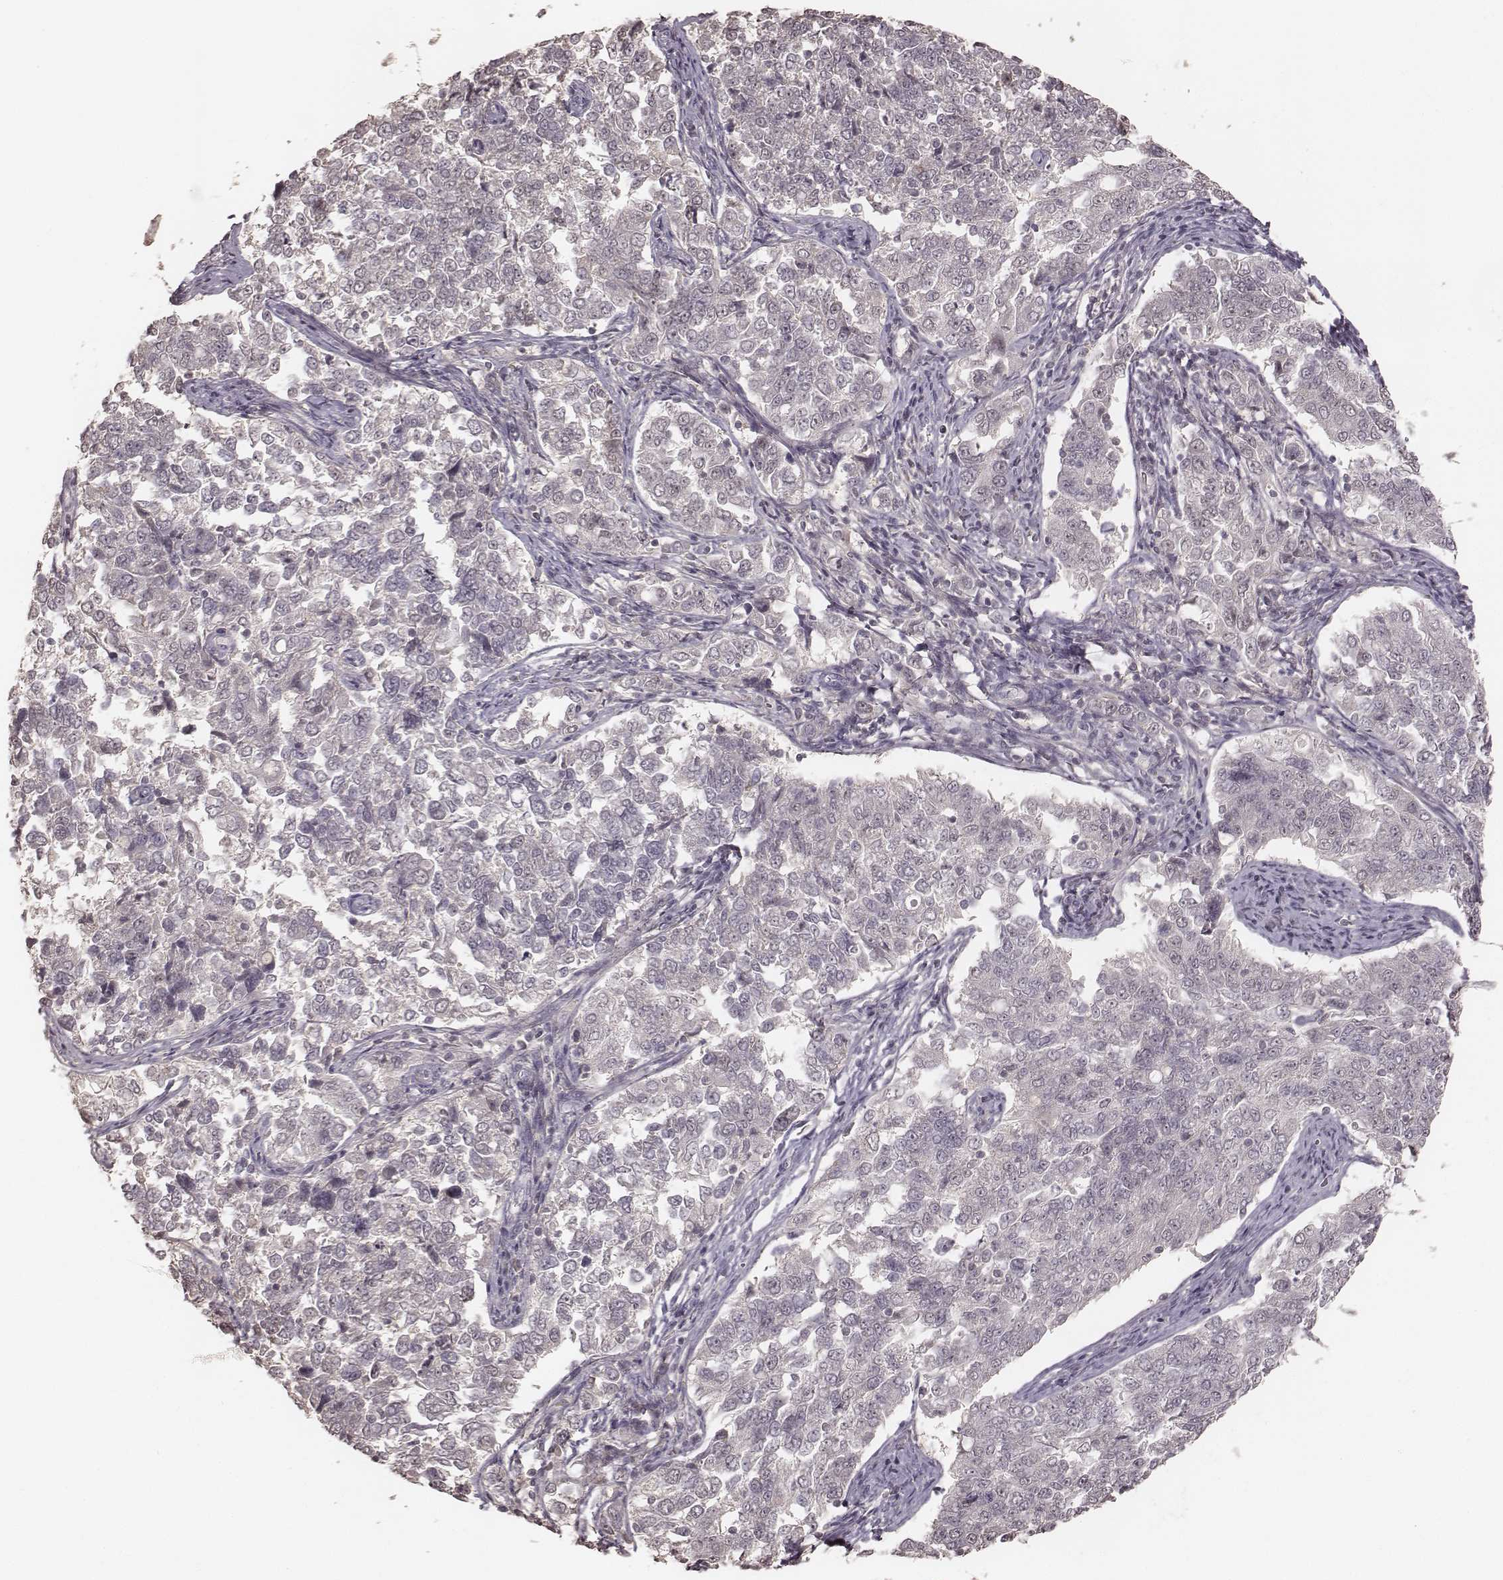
{"staining": {"intensity": "negative", "quantity": "none", "location": "none"}, "tissue": "endometrial cancer", "cell_type": "Tumor cells", "image_type": "cancer", "snomed": [{"axis": "morphology", "description": "Adenocarcinoma, NOS"}, {"axis": "topography", "description": "Endometrium"}], "caption": "The histopathology image exhibits no staining of tumor cells in endometrial adenocarcinoma.", "gene": "LY6K", "patient": {"sex": "female", "age": 43}}